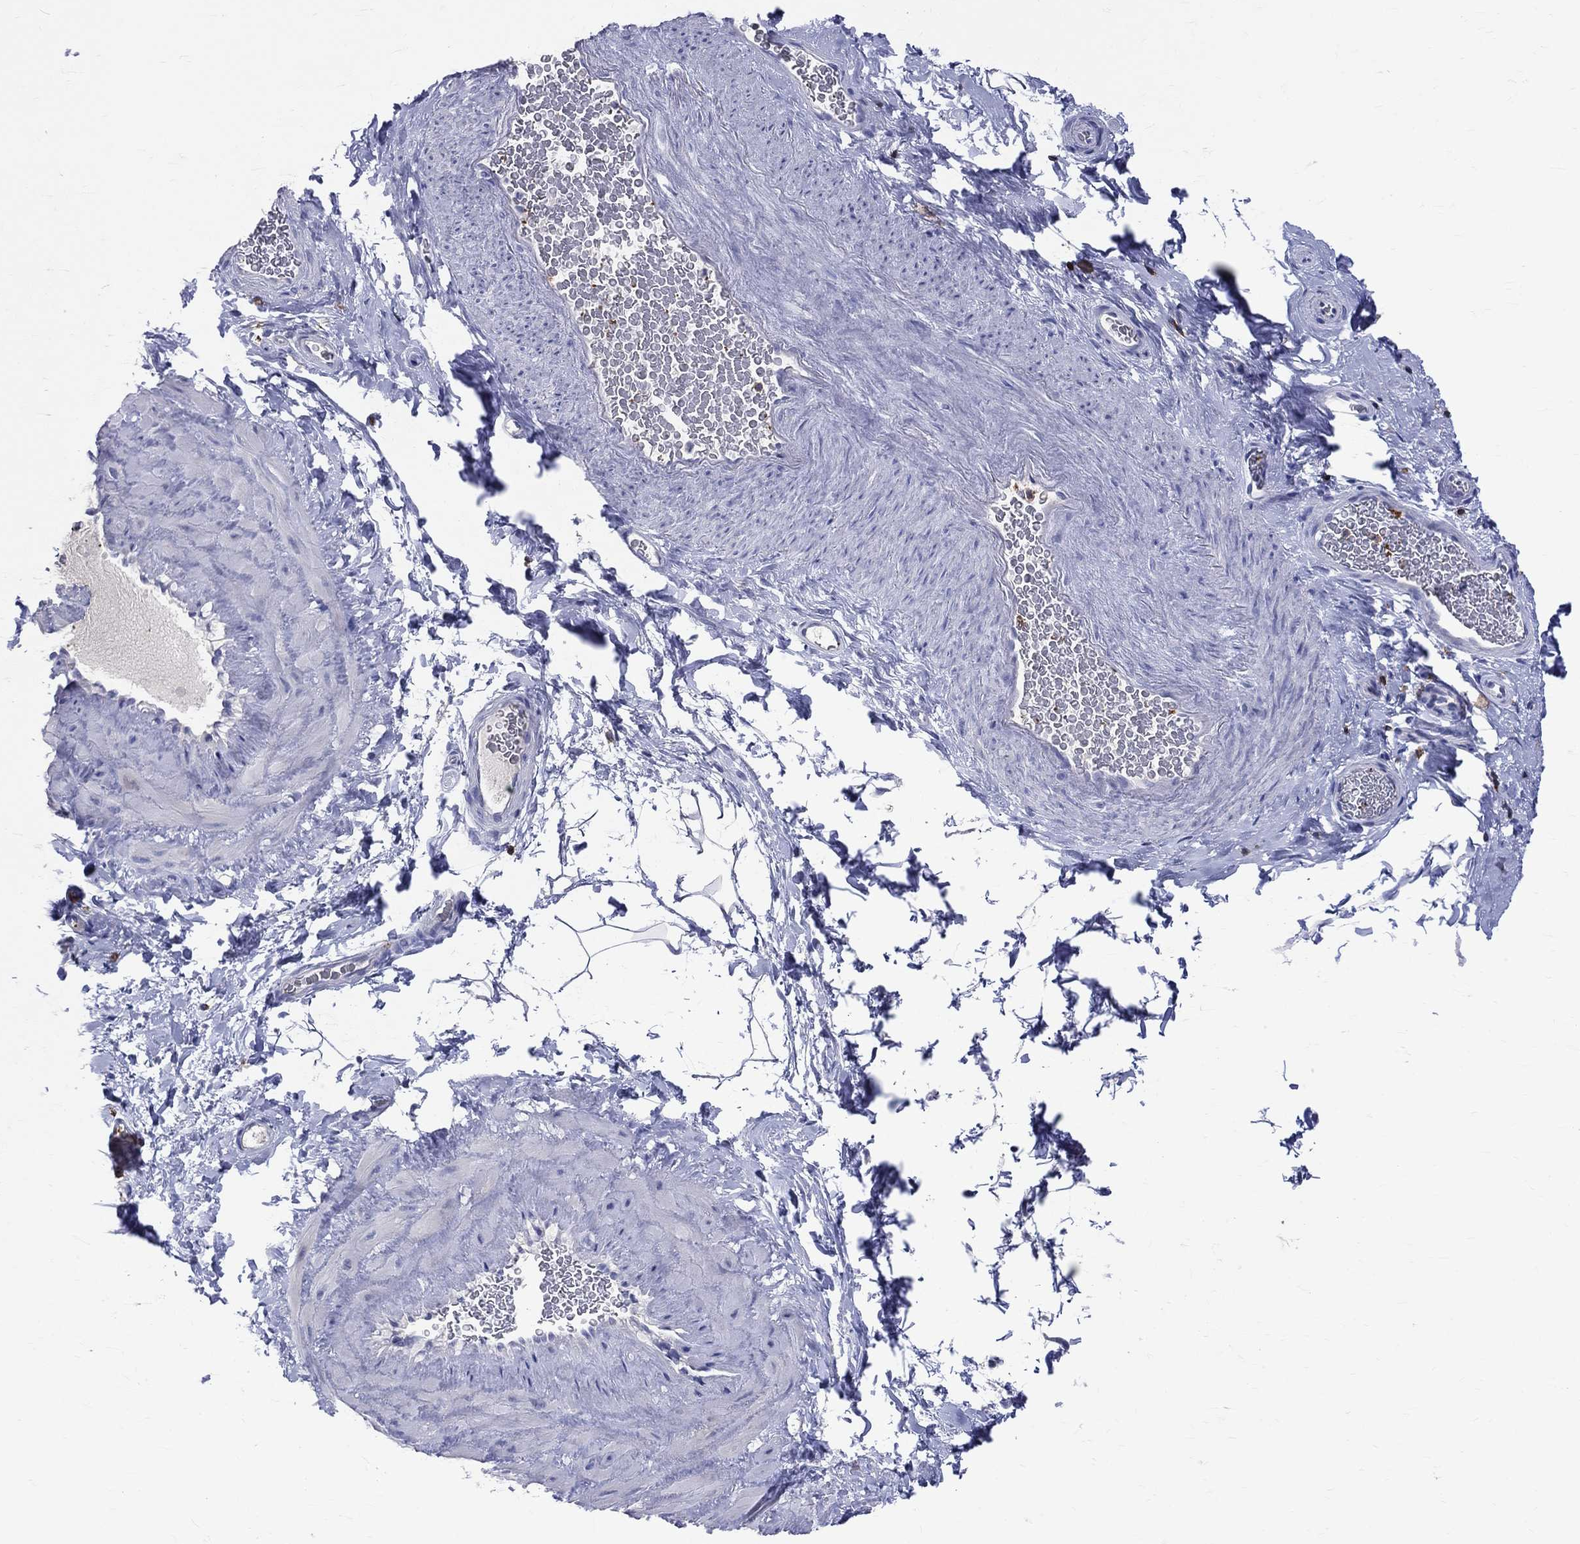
{"staining": {"intensity": "negative", "quantity": "none", "location": "none"}, "tissue": "adipose tissue", "cell_type": "Adipocytes", "image_type": "normal", "snomed": [{"axis": "morphology", "description": "Normal tissue, NOS"}, {"axis": "topography", "description": "Soft tissue"}, {"axis": "topography", "description": "Vascular tissue"}], "caption": "A photomicrograph of human adipose tissue is negative for staining in adipocytes. Nuclei are stained in blue.", "gene": "LAT", "patient": {"sex": "male", "age": 41}}